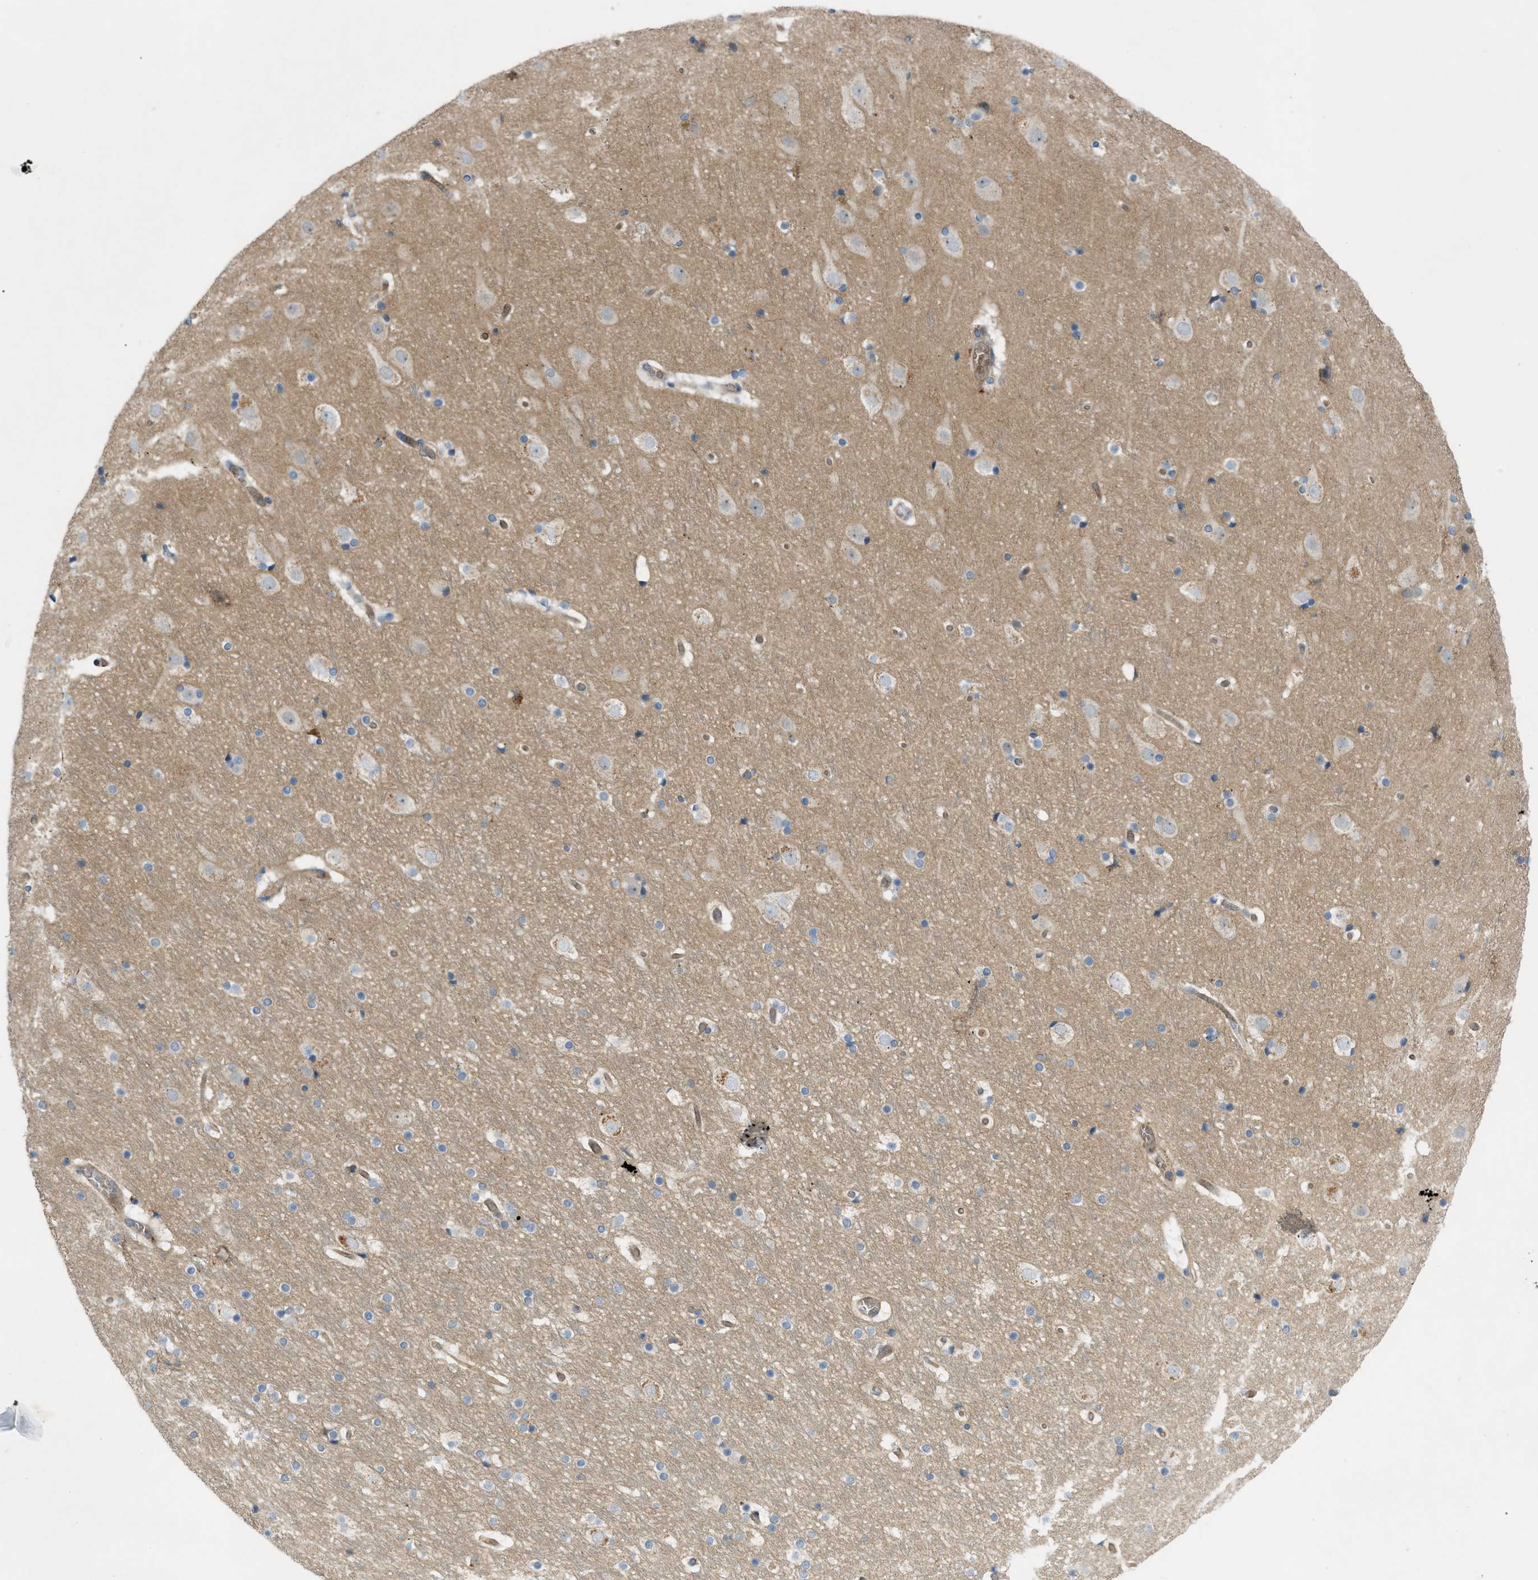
{"staining": {"intensity": "negative", "quantity": "none", "location": "none"}, "tissue": "cerebral cortex", "cell_type": "Endothelial cells", "image_type": "normal", "snomed": [{"axis": "morphology", "description": "Normal tissue, NOS"}, {"axis": "topography", "description": "Cerebral cortex"}], "caption": "This is an immunohistochemistry (IHC) image of benign cerebral cortex. There is no staining in endothelial cells.", "gene": "GRK6", "patient": {"sex": "male", "age": 57}}